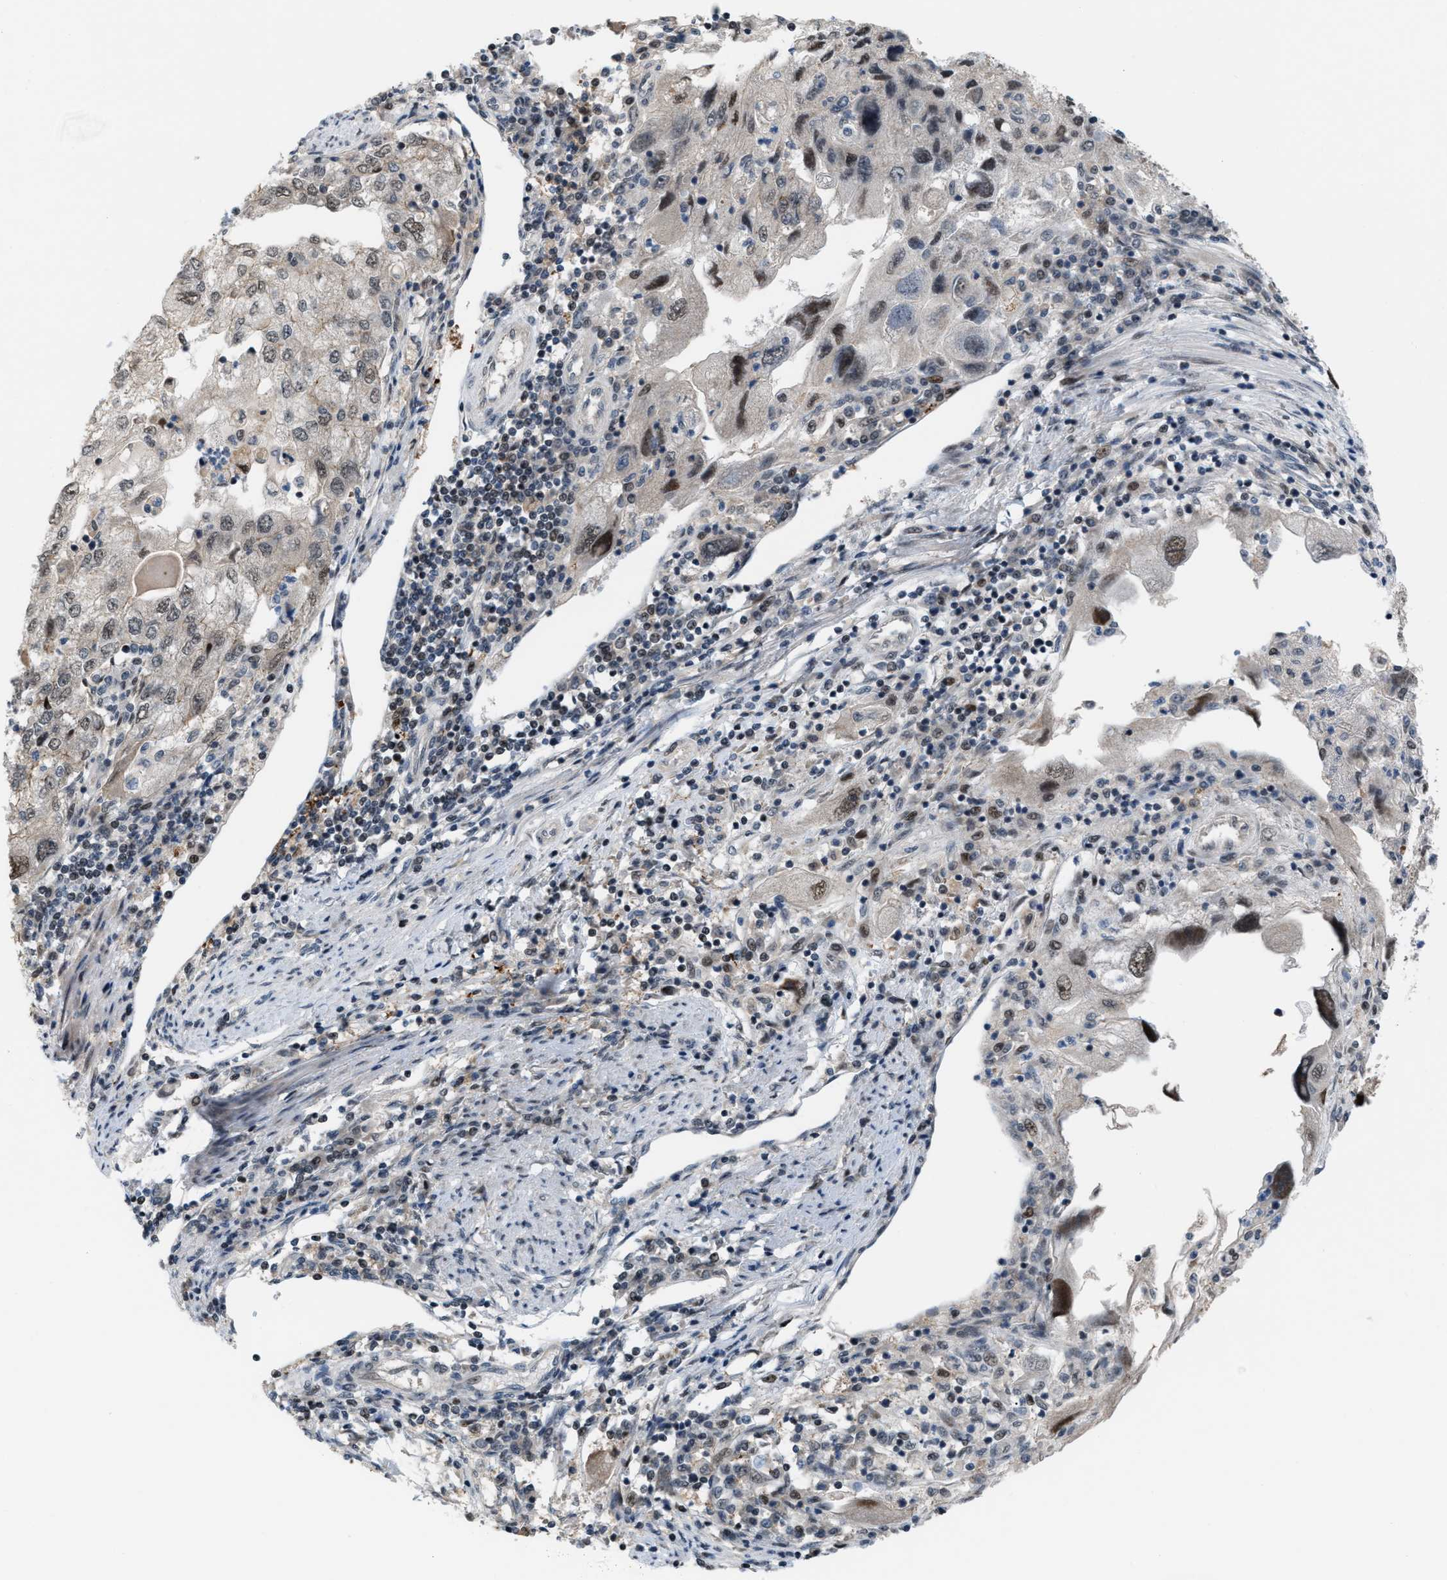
{"staining": {"intensity": "moderate", "quantity": "<25%", "location": "nuclear"}, "tissue": "endometrial cancer", "cell_type": "Tumor cells", "image_type": "cancer", "snomed": [{"axis": "morphology", "description": "Adenocarcinoma, NOS"}, {"axis": "topography", "description": "Endometrium"}], "caption": "Endometrial adenocarcinoma stained with DAB immunohistochemistry exhibits low levels of moderate nuclear staining in about <25% of tumor cells. The staining is performed using DAB brown chromogen to label protein expression. The nuclei are counter-stained blue using hematoxylin.", "gene": "RFFL", "patient": {"sex": "female", "age": 49}}